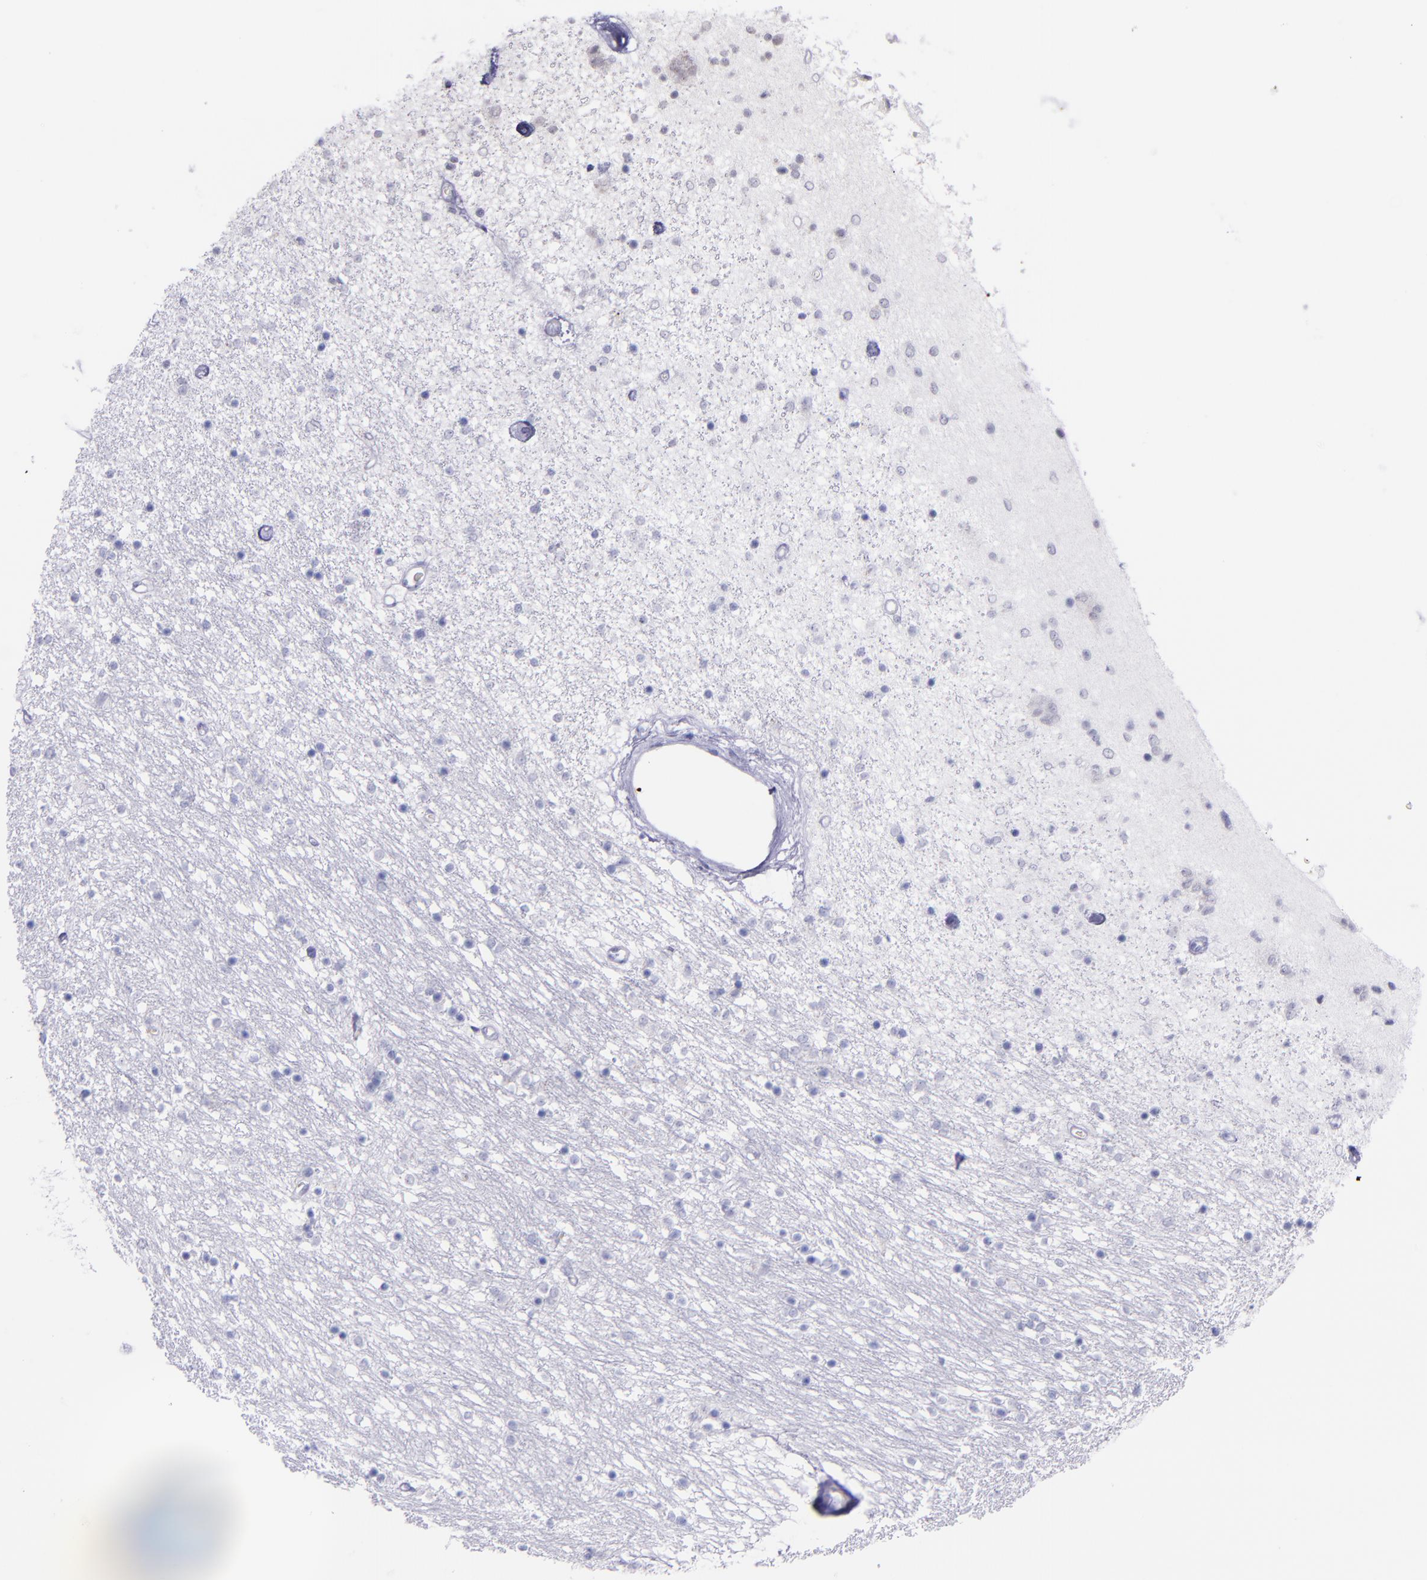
{"staining": {"intensity": "negative", "quantity": "none", "location": "none"}, "tissue": "caudate", "cell_type": "Glial cells", "image_type": "normal", "snomed": [{"axis": "morphology", "description": "Normal tissue, NOS"}, {"axis": "topography", "description": "Lateral ventricle wall"}], "caption": "Immunohistochemistry photomicrograph of normal caudate: caudate stained with DAB shows no significant protein positivity in glial cells. (DAB IHC visualized using brightfield microscopy, high magnification).", "gene": "SELE", "patient": {"sex": "female", "age": 54}}